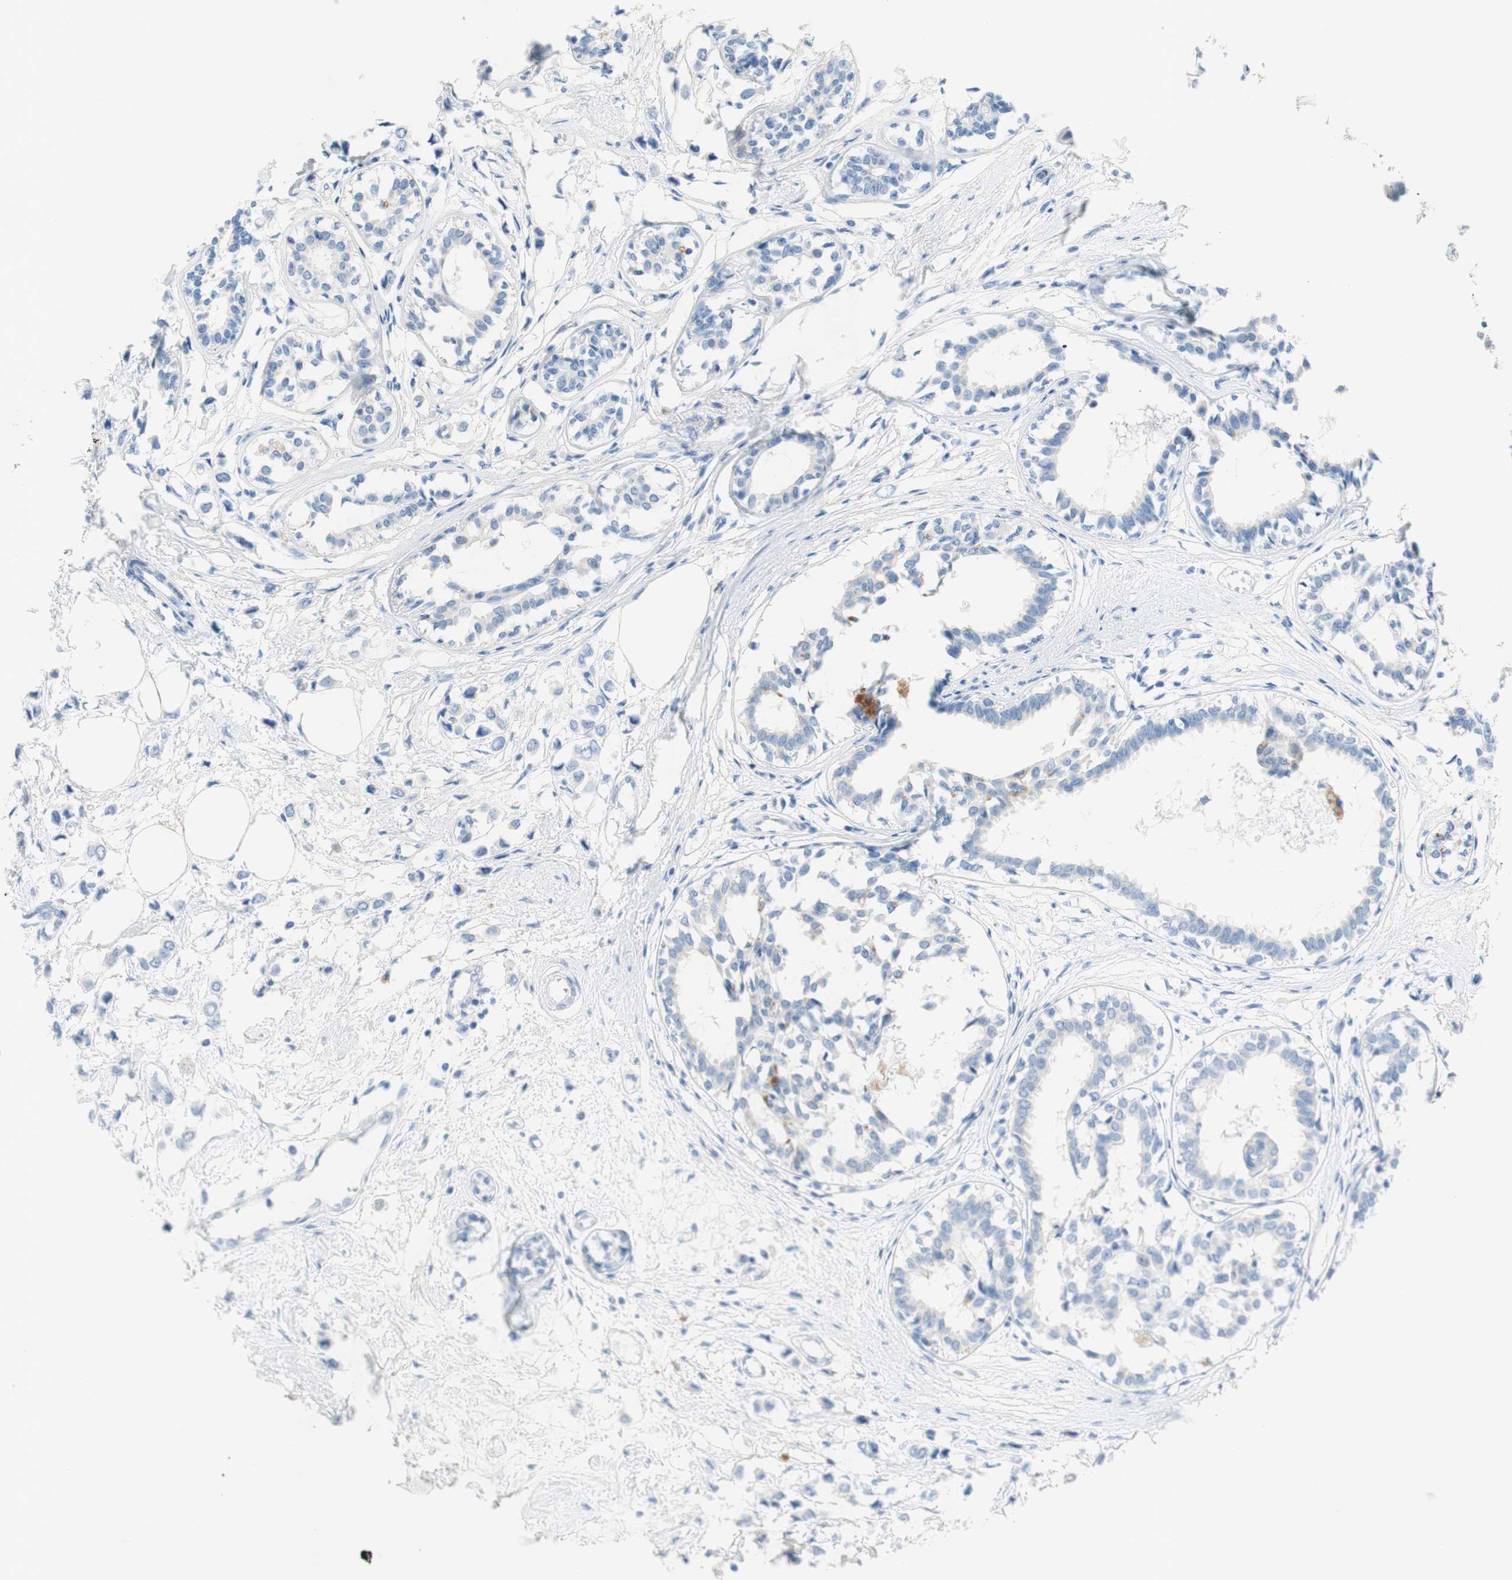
{"staining": {"intensity": "negative", "quantity": "none", "location": "none"}, "tissue": "breast cancer", "cell_type": "Tumor cells", "image_type": "cancer", "snomed": [{"axis": "morphology", "description": "Lobular carcinoma"}, {"axis": "topography", "description": "Breast"}], "caption": "Tumor cells are negative for brown protein staining in breast cancer (lobular carcinoma). (IHC, brightfield microscopy, high magnification).", "gene": "POLR2J3", "patient": {"sex": "female", "age": 51}}